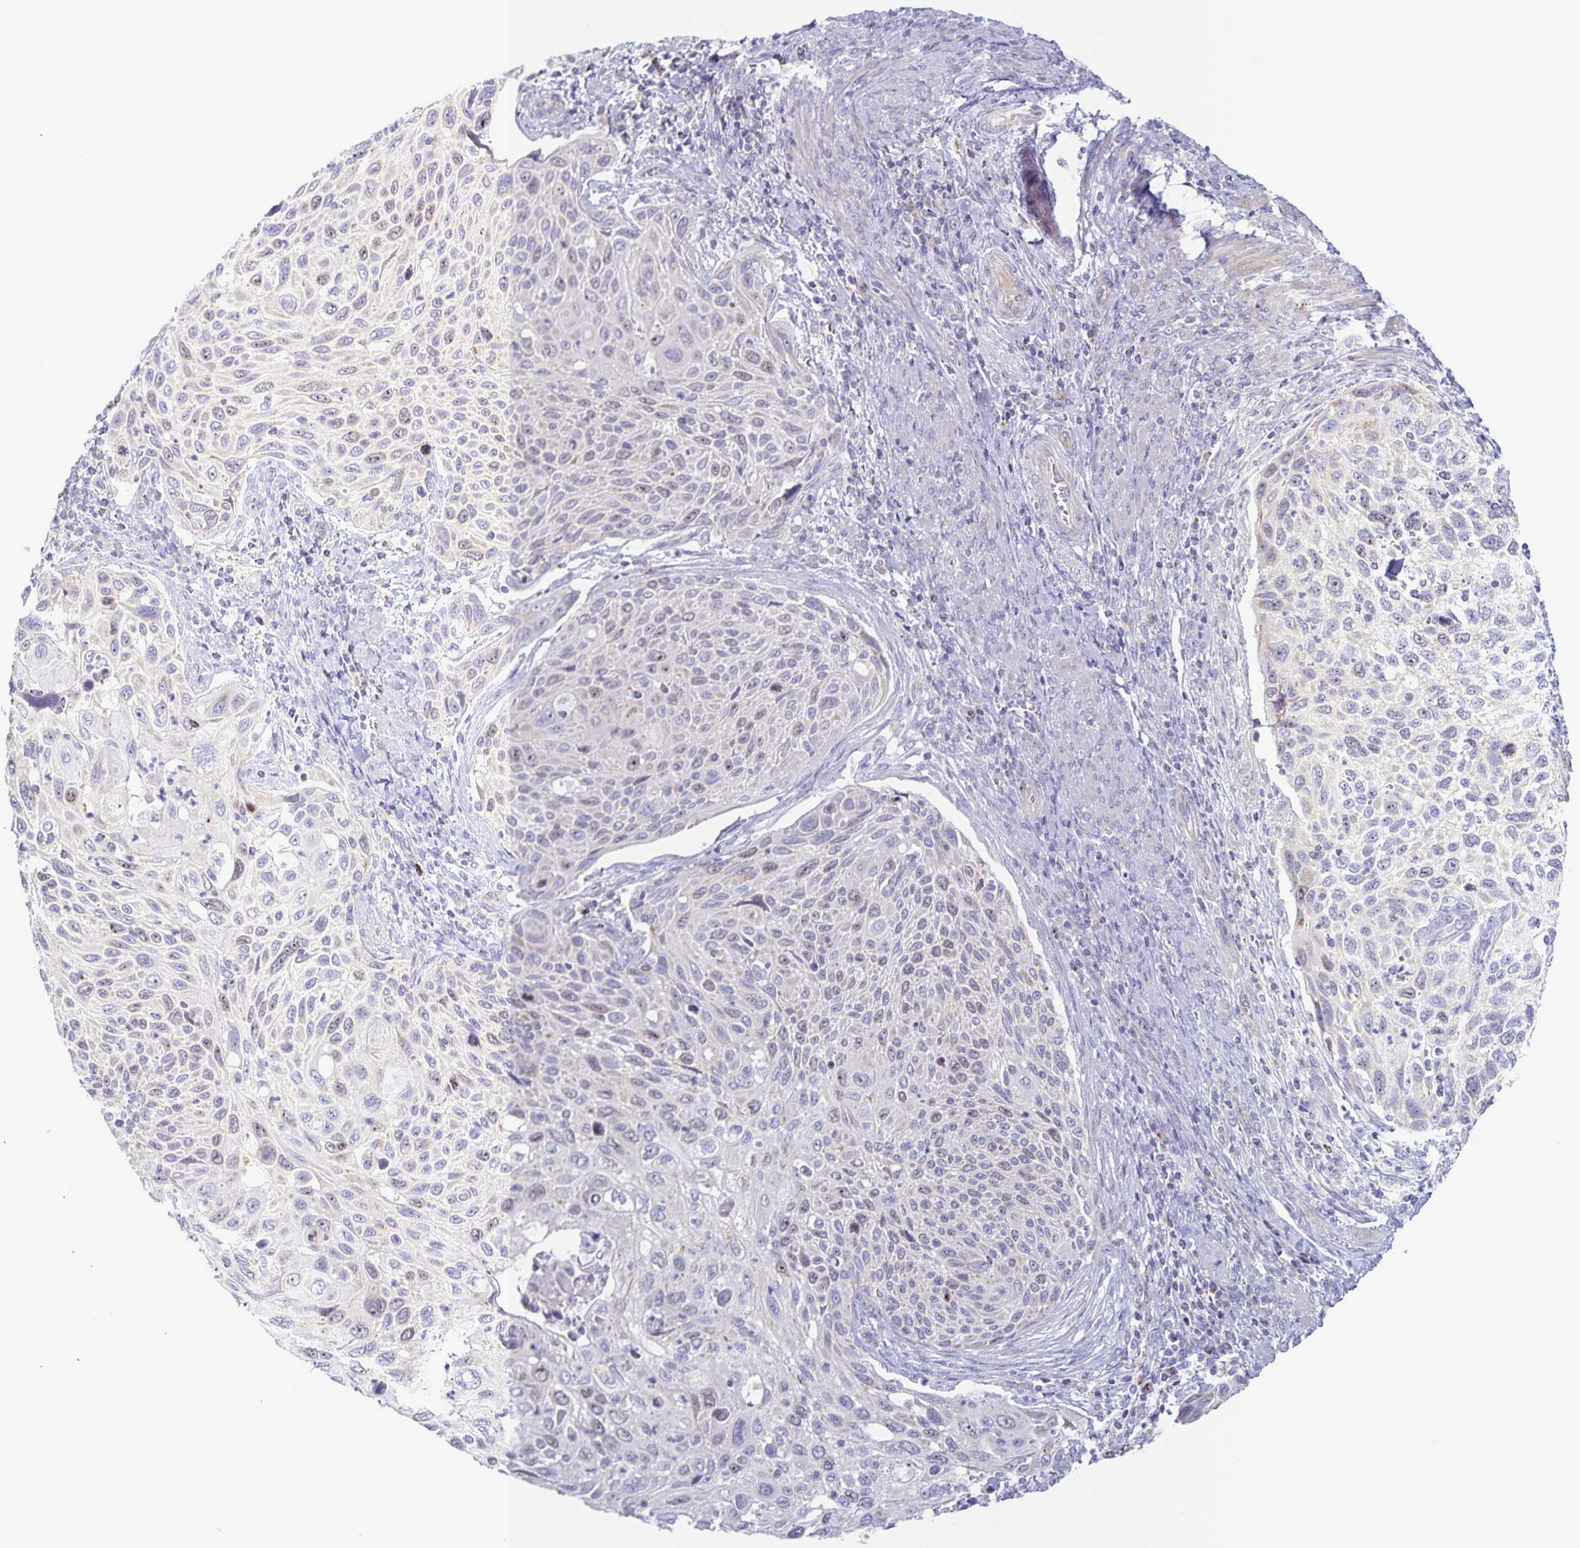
{"staining": {"intensity": "negative", "quantity": "none", "location": "none"}, "tissue": "cervical cancer", "cell_type": "Tumor cells", "image_type": "cancer", "snomed": [{"axis": "morphology", "description": "Squamous cell carcinoma, NOS"}, {"axis": "topography", "description": "Cervix"}], "caption": "This is an immunohistochemistry (IHC) micrograph of cervical squamous cell carcinoma. There is no staining in tumor cells.", "gene": "CENPH", "patient": {"sex": "female", "age": 70}}